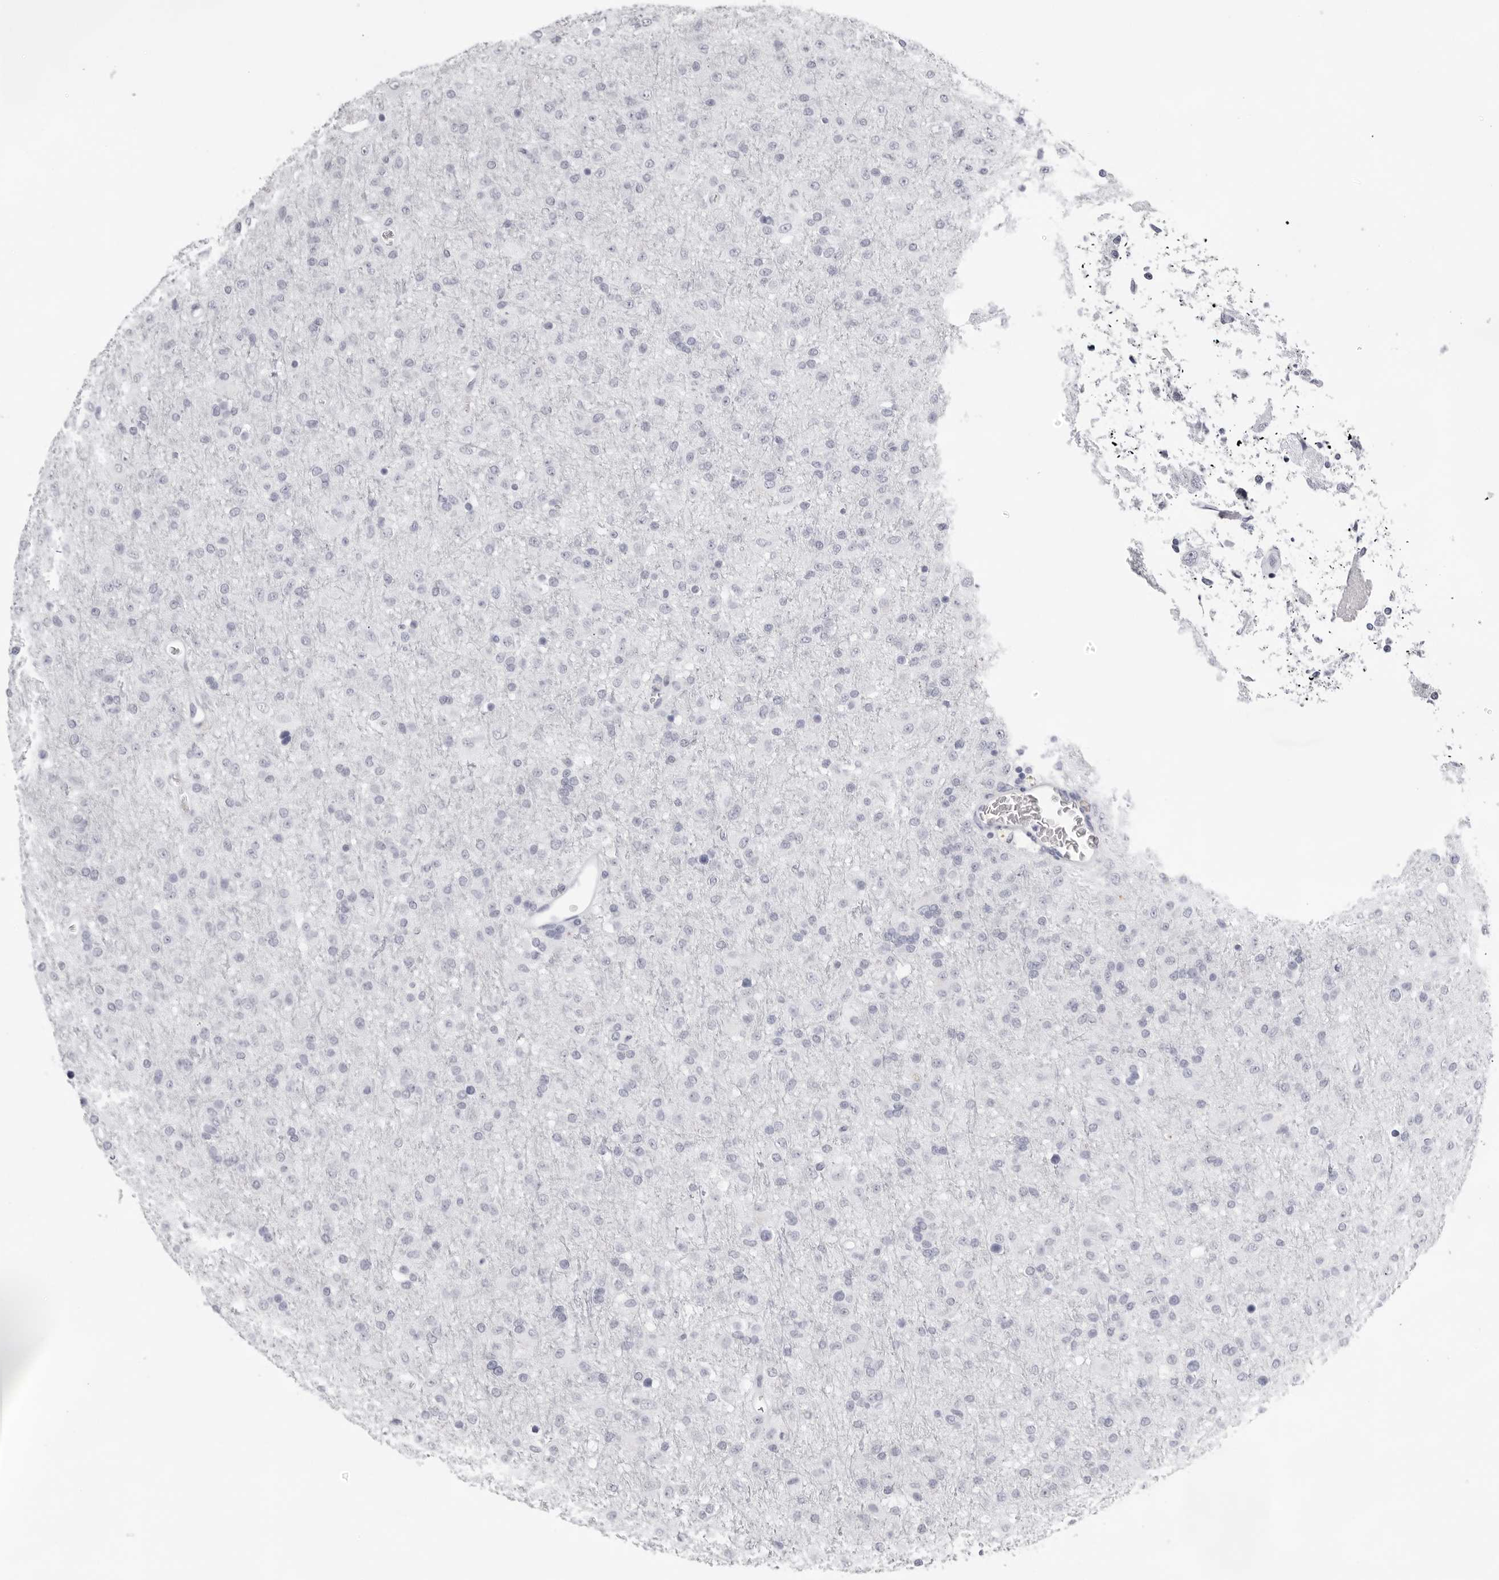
{"staining": {"intensity": "negative", "quantity": "none", "location": "none"}, "tissue": "glioma", "cell_type": "Tumor cells", "image_type": "cancer", "snomed": [{"axis": "morphology", "description": "Glioma, malignant, Low grade"}, {"axis": "topography", "description": "Brain"}], "caption": "IHC of human glioma demonstrates no staining in tumor cells.", "gene": "TMOD4", "patient": {"sex": "male", "age": 65}}